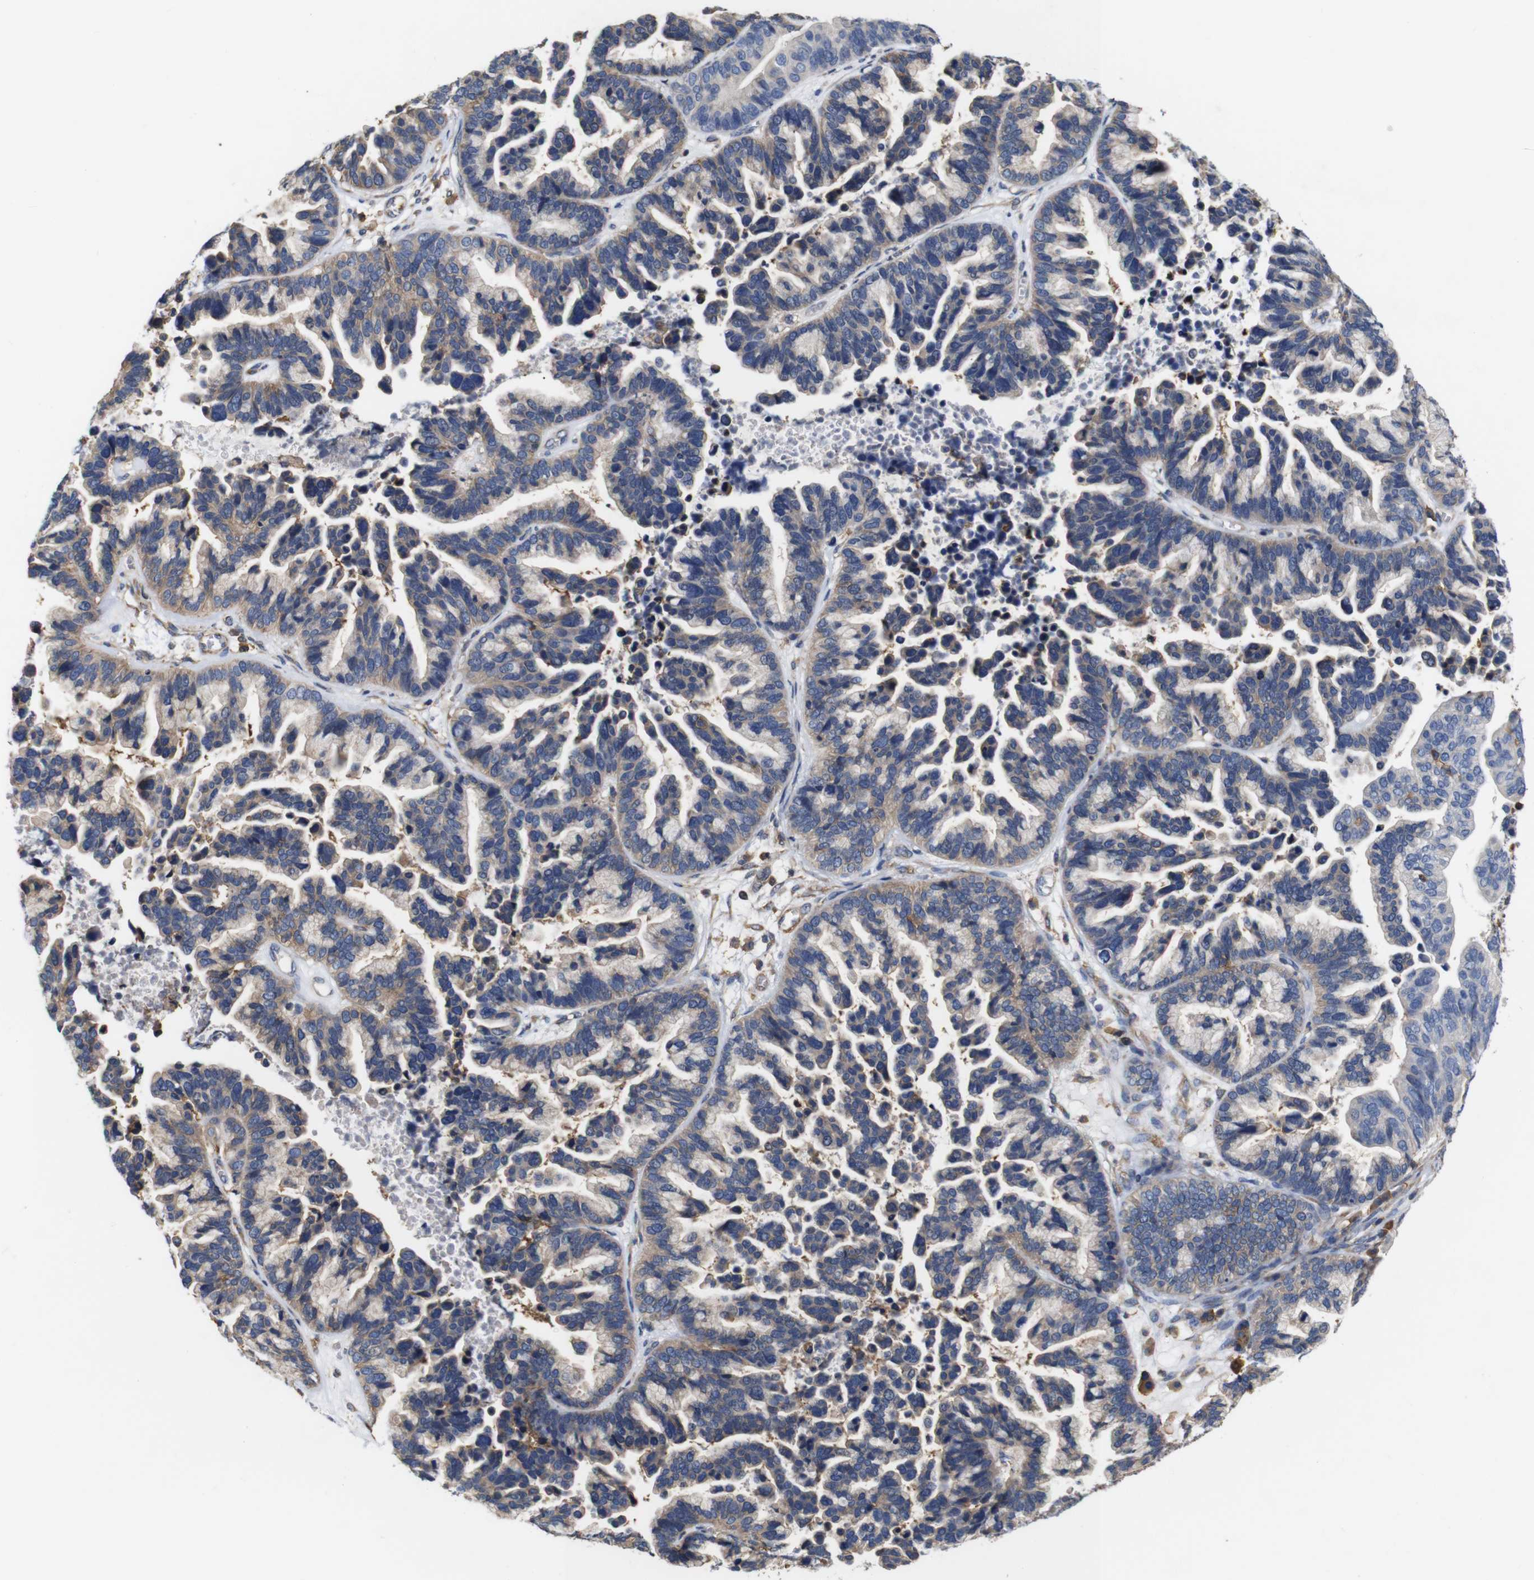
{"staining": {"intensity": "weak", "quantity": "25%-75%", "location": "cytoplasmic/membranous"}, "tissue": "ovarian cancer", "cell_type": "Tumor cells", "image_type": "cancer", "snomed": [{"axis": "morphology", "description": "Cystadenocarcinoma, serous, NOS"}, {"axis": "topography", "description": "Ovary"}], "caption": "IHC micrograph of serous cystadenocarcinoma (ovarian) stained for a protein (brown), which demonstrates low levels of weak cytoplasmic/membranous positivity in approximately 25%-75% of tumor cells.", "gene": "PI4KA", "patient": {"sex": "female", "age": 56}}